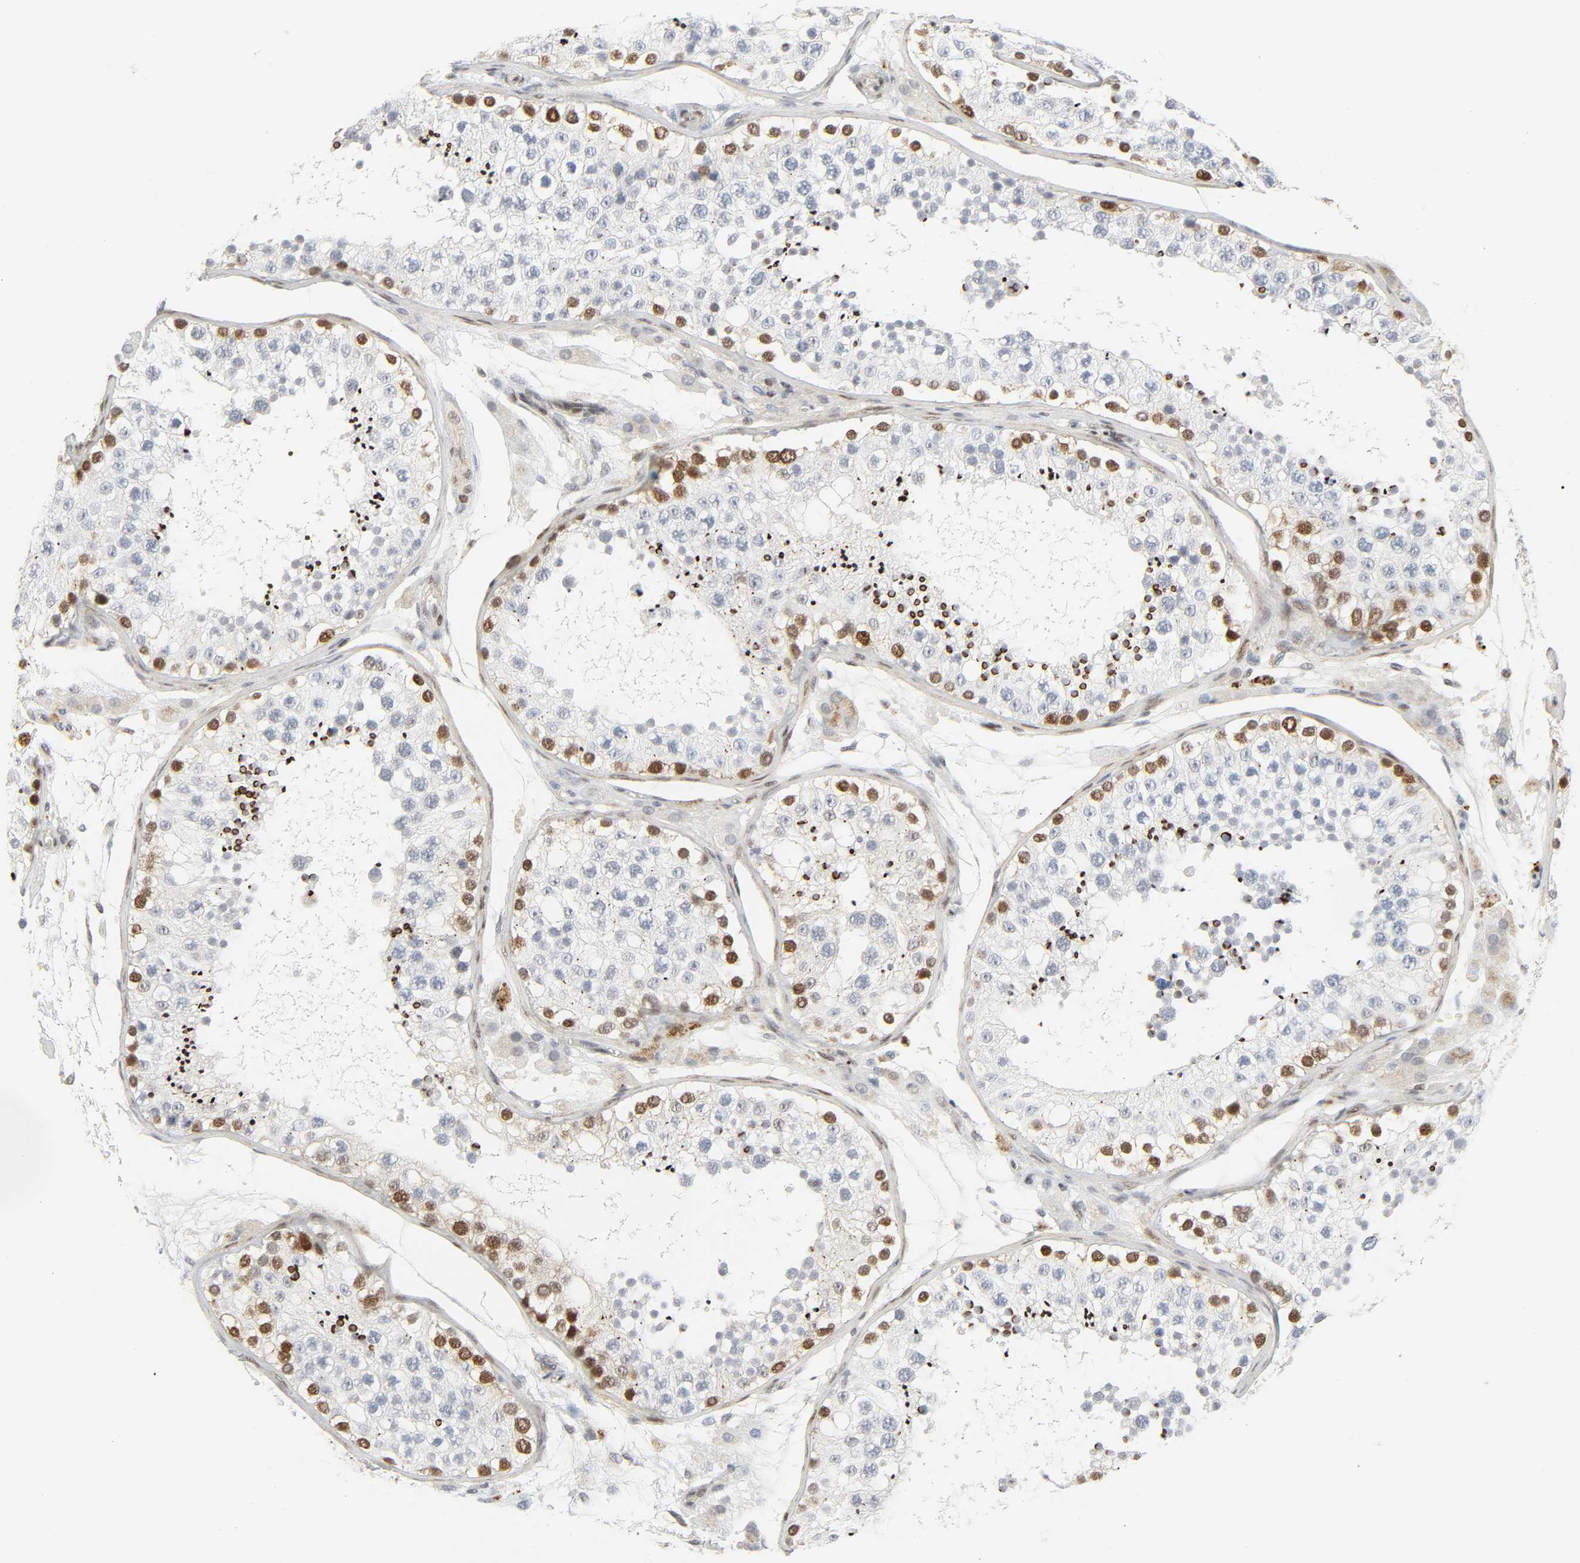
{"staining": {"intensity": "strong", "quantity": "<25%", "location": "cytoplasmic/membranous,nuclear"}, "tissue": "testis", "cell_type": "Cells in seminiferous ducts", "image_type": "normal", "snomed": [{"axis": "morphology", "description": "Normal tissue, NOS"}, {"axis": "topography", "description": "Testis"}], "caption": "A brown stain shows strong cytoplasmic/membranous,nuclear expression of a protein in cells in seminiferous ducts of normal testis.", "gene": "ZBTB16", "patient": {"sex": "male", "age": 26}}